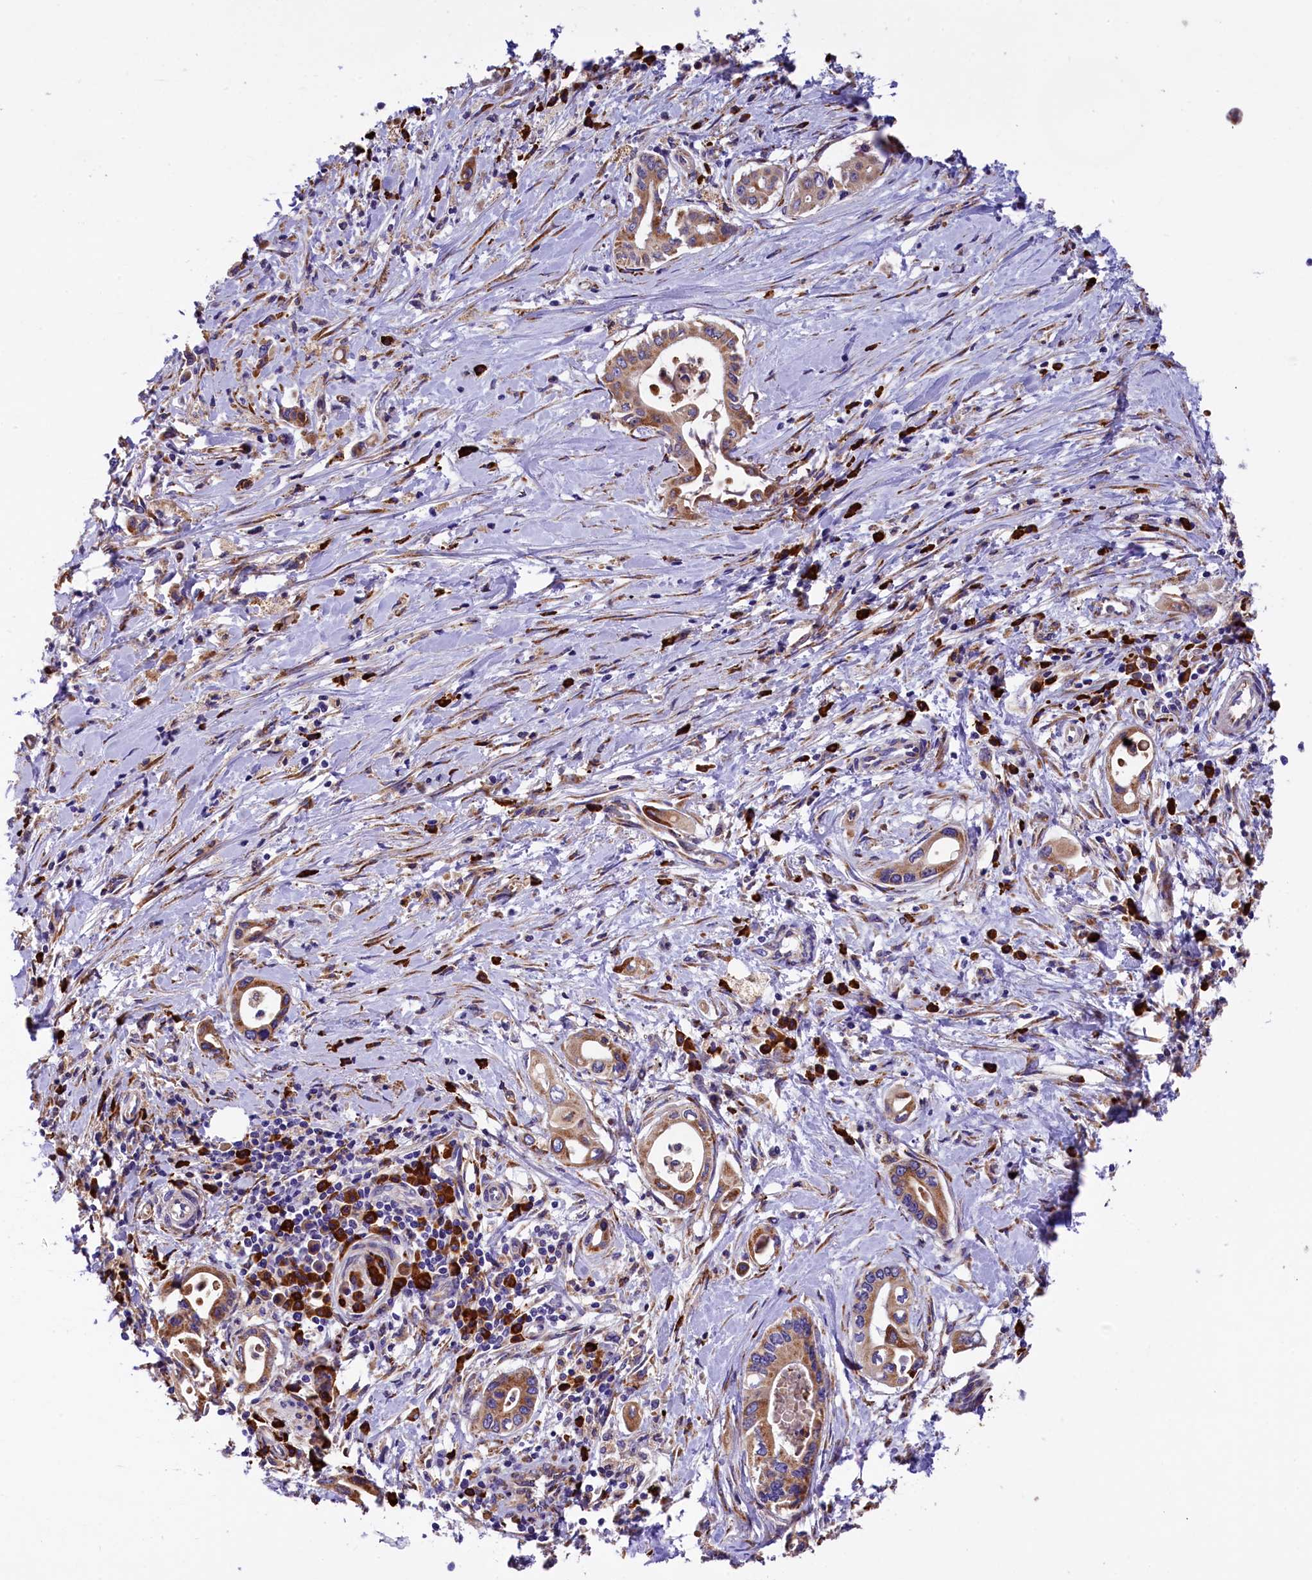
{"staining": {"intensity": "moderate", "quantity": ">75%", "location": "cytoplasmic/membranous"}, "tissue": "pancreatic cancer", "cell_type": "Tumor cells", "image_type": "cancer", "snomed": [{"axis": "morphology", "description": "Adenocarcinoma, NOS"}, {"axis": "topography", "description": "Pancreas"}], "caption": "Pancreatic cancer (adenocarcinoma) tissue exhibits moderate cytoplasmic/membranous expression in approximately >75% of tumor cells, visualized by immunohistochemistry. The staining was performed using DAB (3,3'-diaminobenzidine), with brown indicating positive protein expression. Nuclei are stained blue with hematoxylin.", "gene": "CAPS2", "patient": {"sex": "female", "age": 66}}